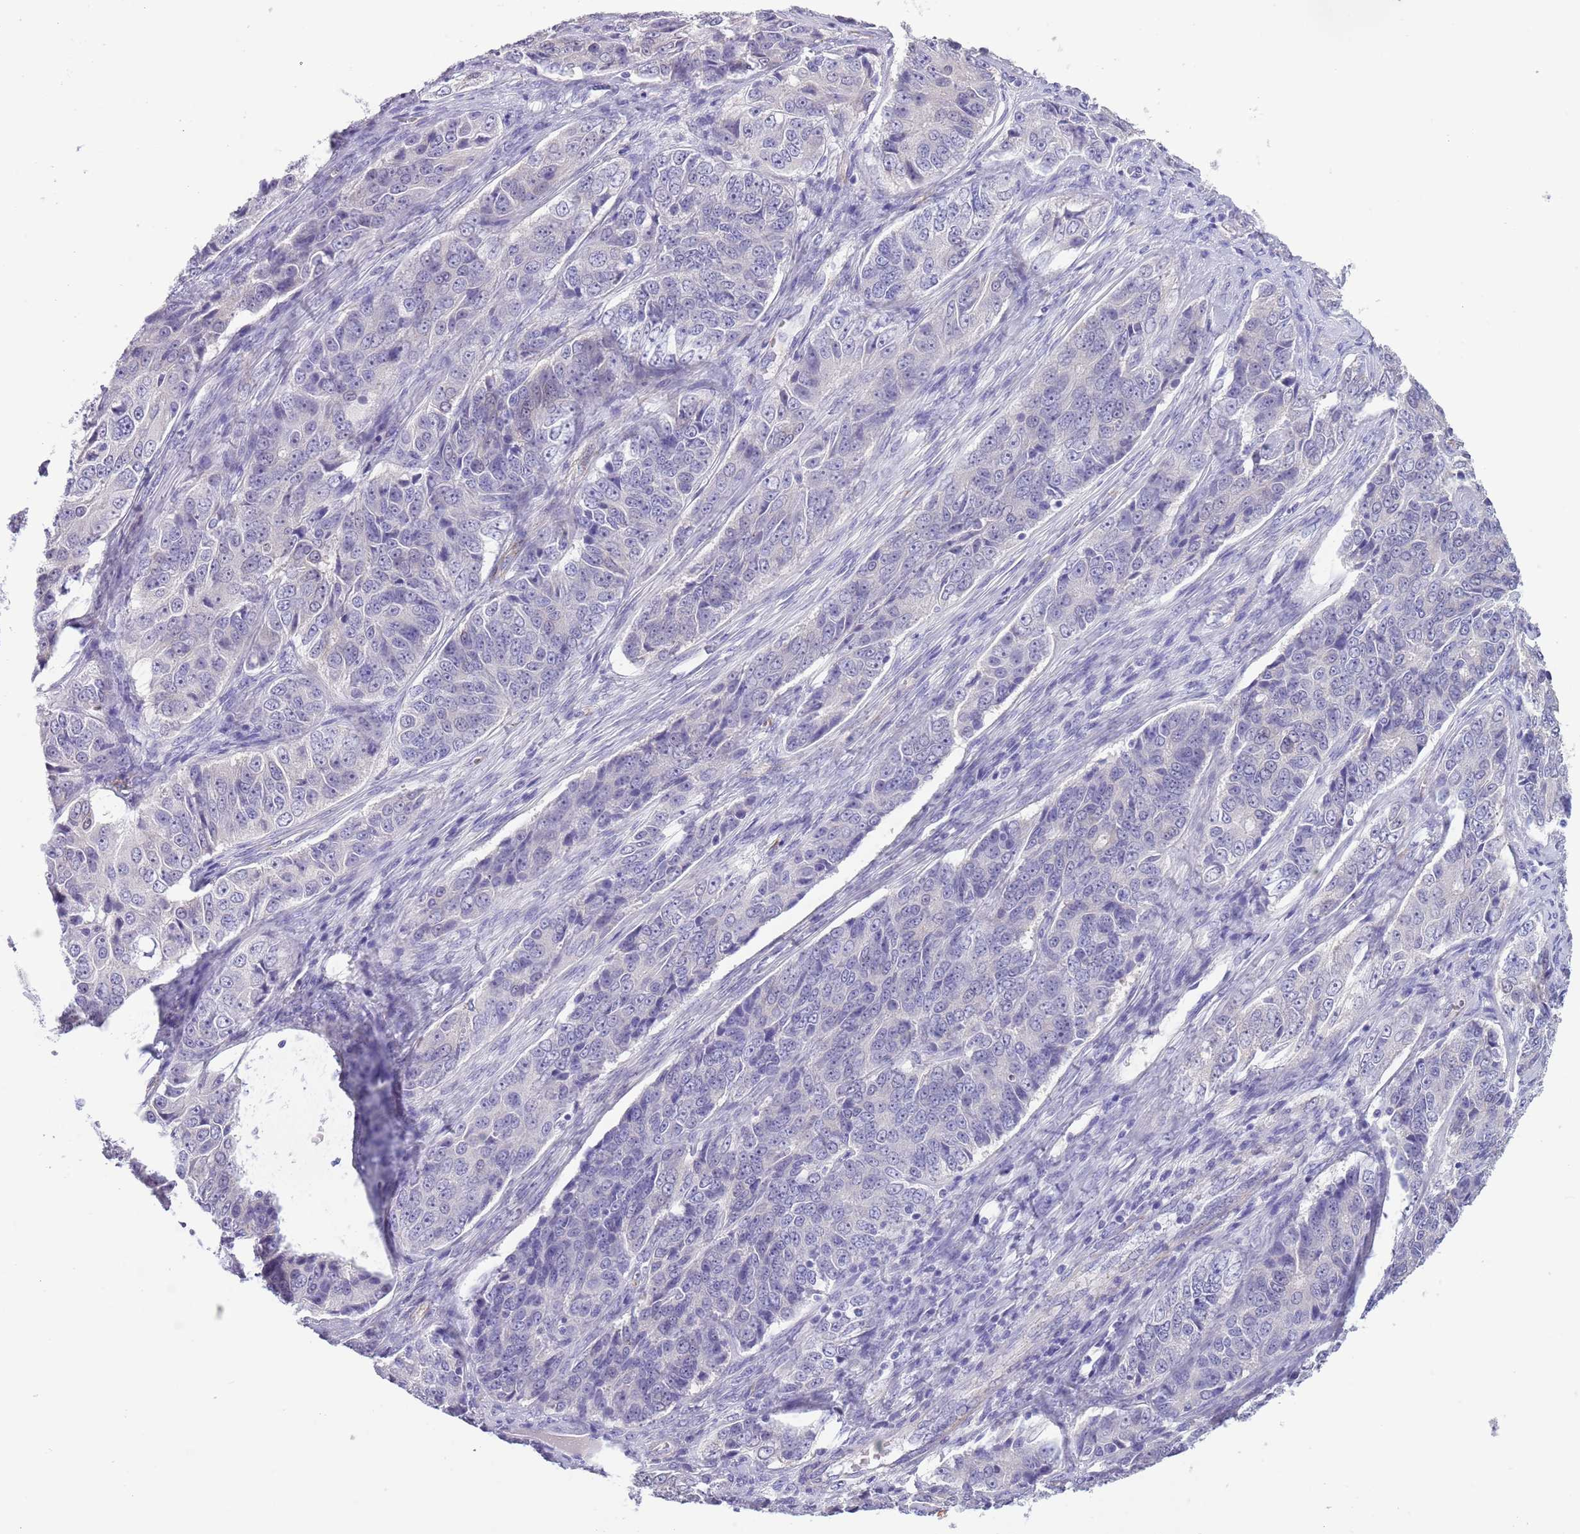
{"staining": {"intensity": "negative", "quantity": "none", "location": "none"}, "tissue": "ovarian cancer", "cell_type": "Tumor cells", "image_type": "cancer", "snomed": [{"axis": "morphology", "description": "Carcinoma, endometroid"}, {"axis": "topography", "description": "Ovary"}], "caption": "Image shows no protein staining in tumor cells of ovarian cancer tissue.", "gene": "TSGA13", "patient": {"sex": "female", "age": 51}}